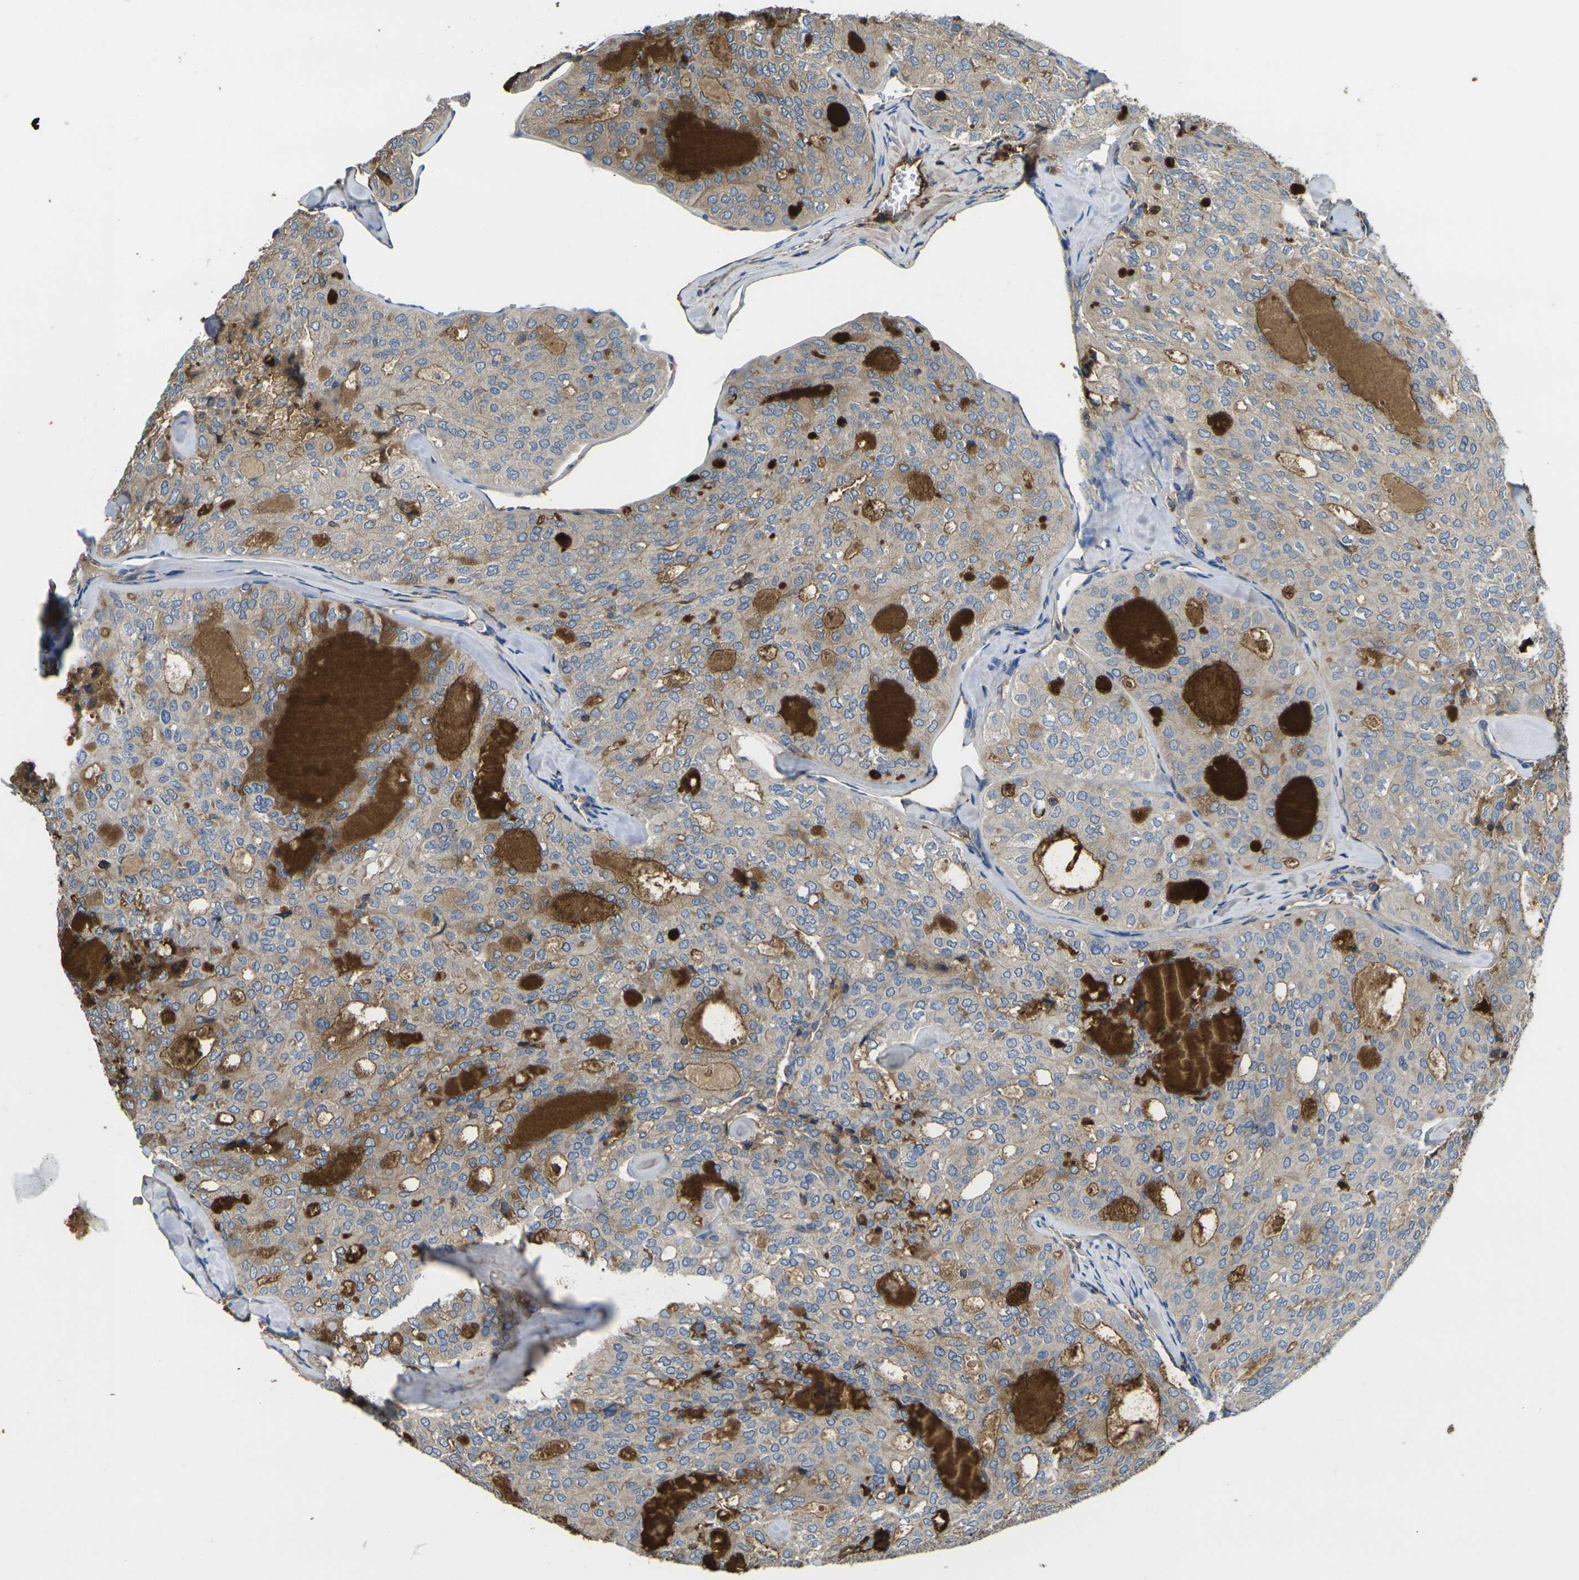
{"staining": {"intensity": "moderate", "quantity": "25%-75%", "location": "cytoplasmic/membranous"}, "tissue": "thyroid cancer", "cell_type": "Tumor cells", "image_type": "cancer", "snomed": [{"axis": "morphology", "description": "Follicular adenoma carcinoma, NOS"}, {"axis": "topography", "description": "Thyroid gland"}], "caption": "Thyroid cancer (follicular adenoma carcinoma) stained for a protein reveals moderate cytoplasmic/membranous positivity in tumor cells.", "gene": "HSPG2", "patient": {"sex": "male", "age": 75}}